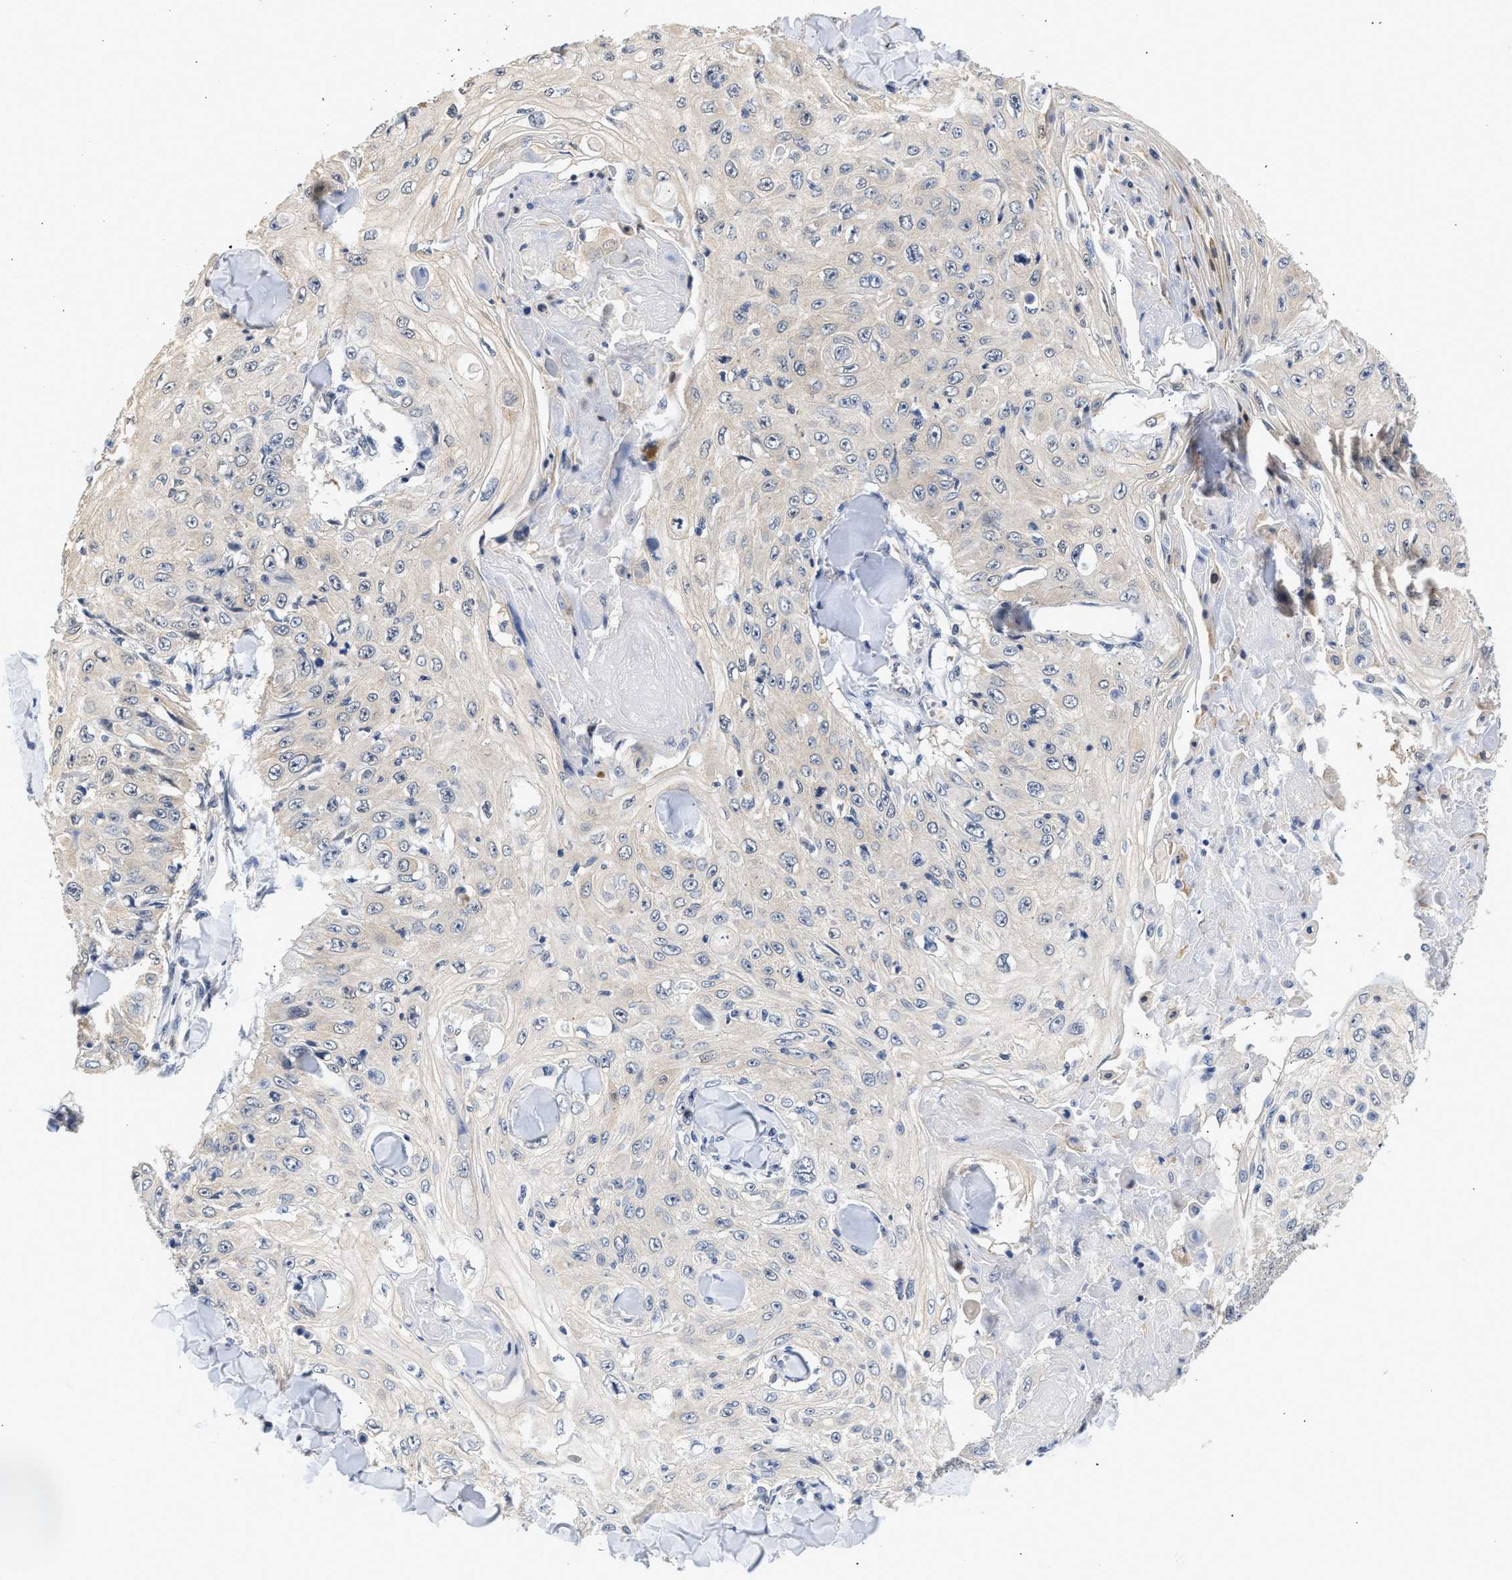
{"staining": {"intensity": "negative", "quantity": "none", "location": "none"}, "tissue": "skin cancer", "cell_type": "Tumor cells", "image_type": "cancer", "snomed": [{"axis": "morphology", "description": "Squamous cell carcinoma, NOS"}, {"axis": "topography", "description": "Skin"}], "caption": "High power microscopy image of an immunohistochemistry (IHC) micrograph of squamous cell carcinoma (skin), revealing no significant expression in tumor cells.", "gene": "PPM1L", "patient": {"sex": "male", "age": 86}}